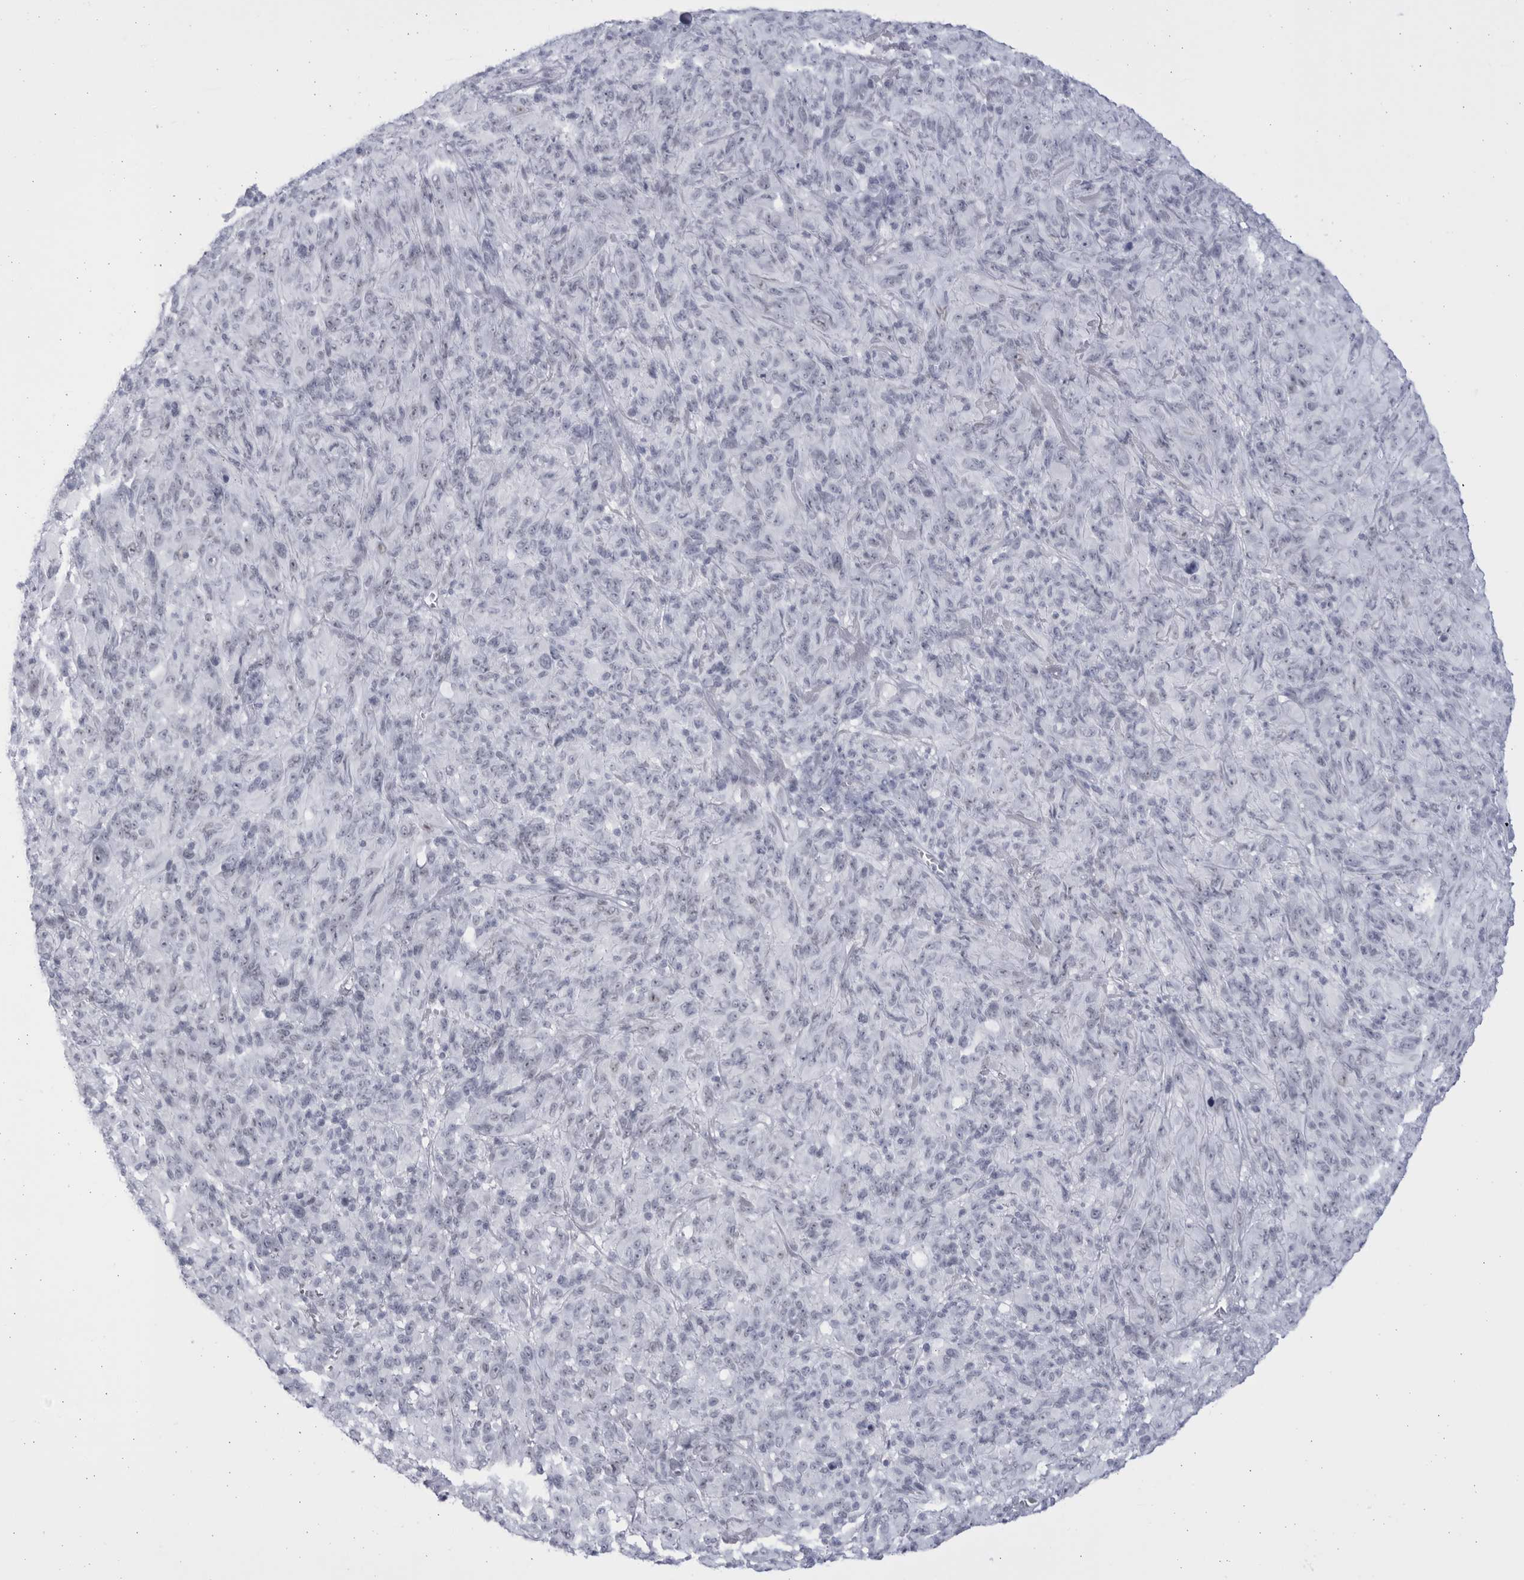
{"staining": {"intensity": "negative", "quantity": "none", "location": "none"}, "tissue": "melanoma", "cell_type": "Tumor cells", "image_type": "cancer", "snomed": [{"axis": "morphology", "description": "Malignant melanoma, NOS"}, {"axis": "topography", "description": "Skin of head"}], "caption": "Immunohistochemical staining of malignant melanoma demonstrates no significant expression in tumor cells.", "gene": "CCDC181", "patient": {"sex": "male", "age": 96}}